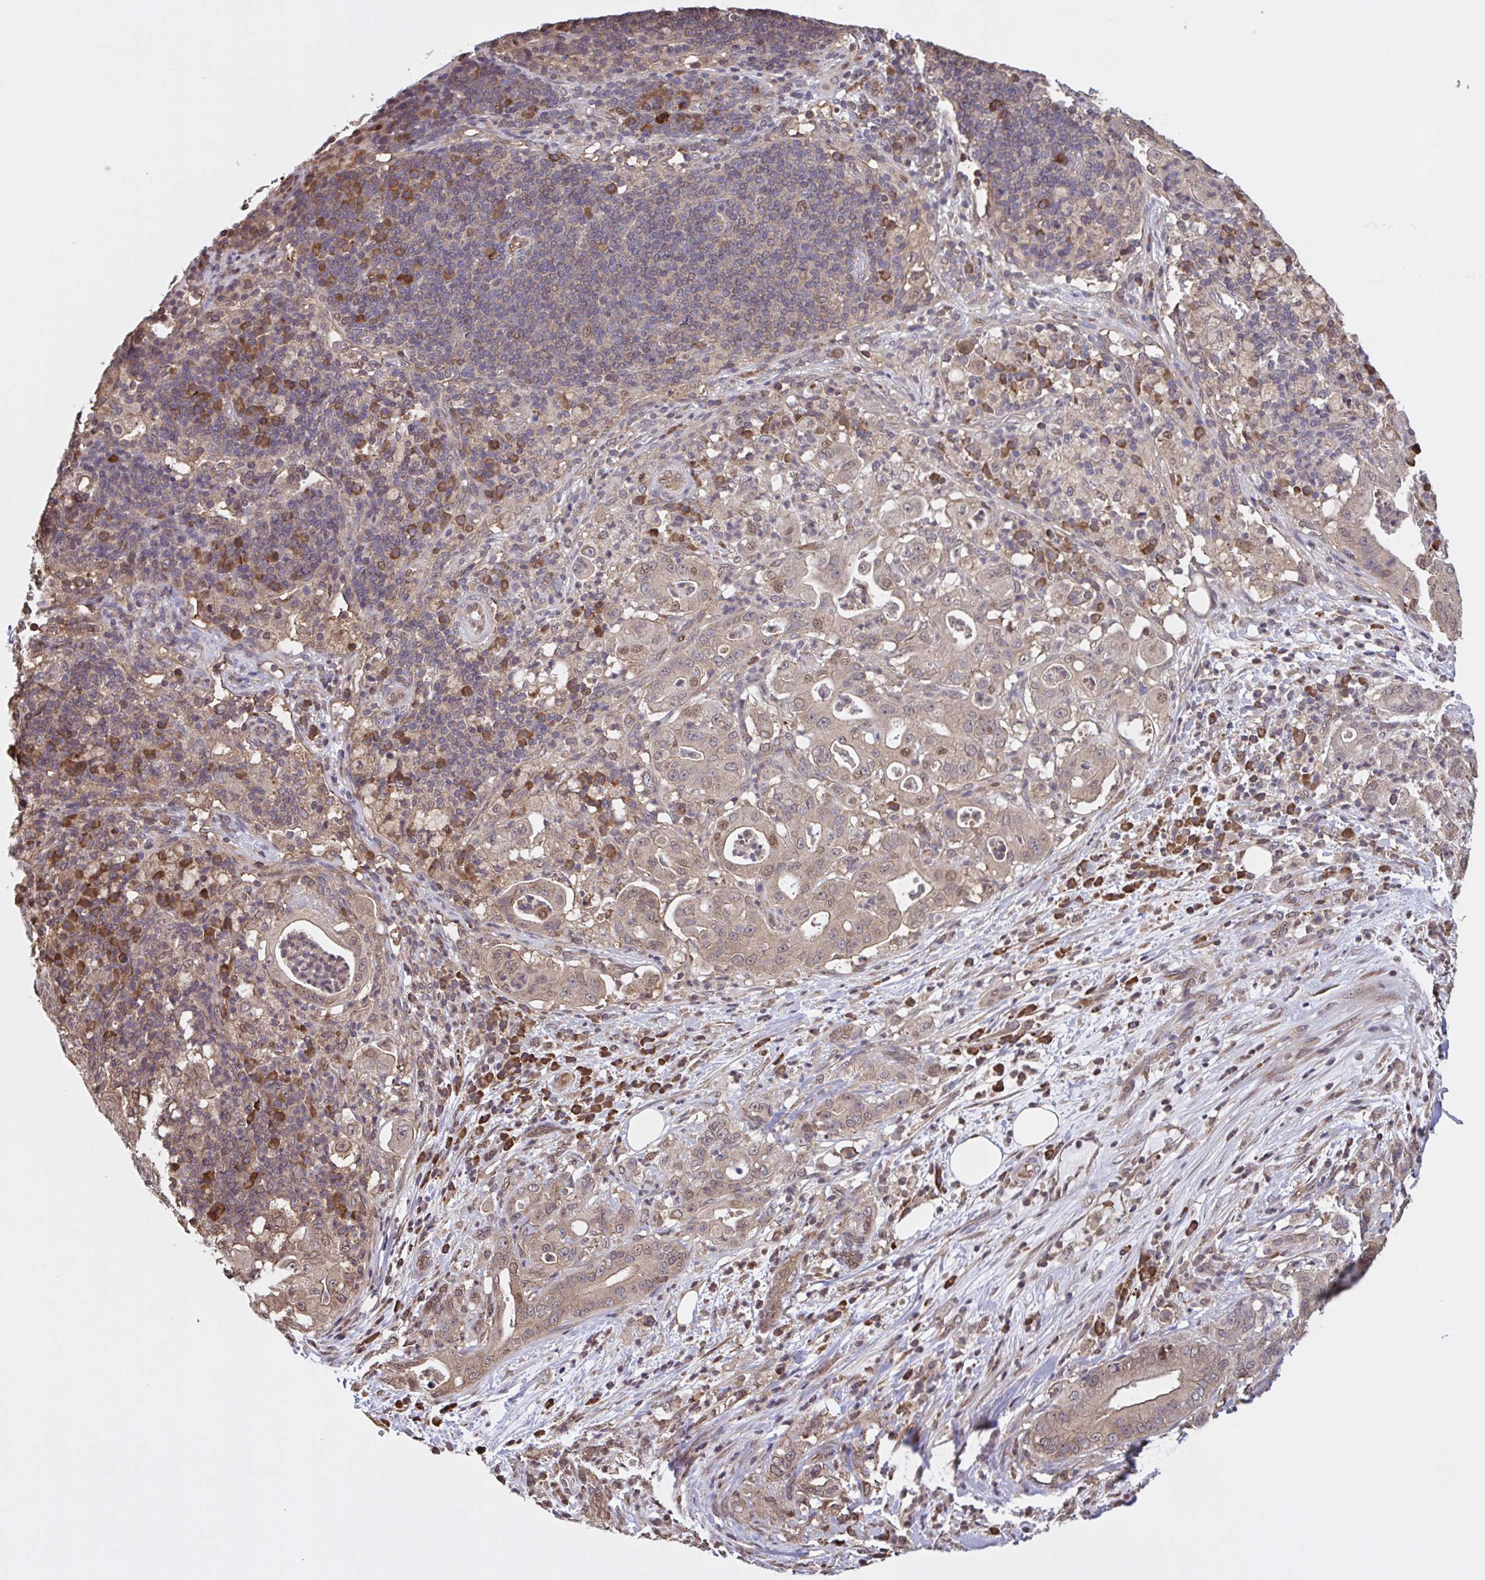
{"staining": {"intensity": "weak", "quantity": "25%-75%", "location": "cytoplasmic/membranous,nuclear"}, "tissue": "pancreatic cancer", "cell_type": "Tumor cells", "image_type": "cancer", "snomed": [{"axis": "morphology", "description": "Adenocarcinoma, NOS"}, {"axis": "topography", "description": "Pancreas"}], "caption": "Protein analysis of pancreatic cancer tissue reveals weak cytoplasmic/membranous and nuclear staining in about 25%-75% of tumor cells.", "gene": "SEC63", "patient": {"sex": "male", "age": 71}}